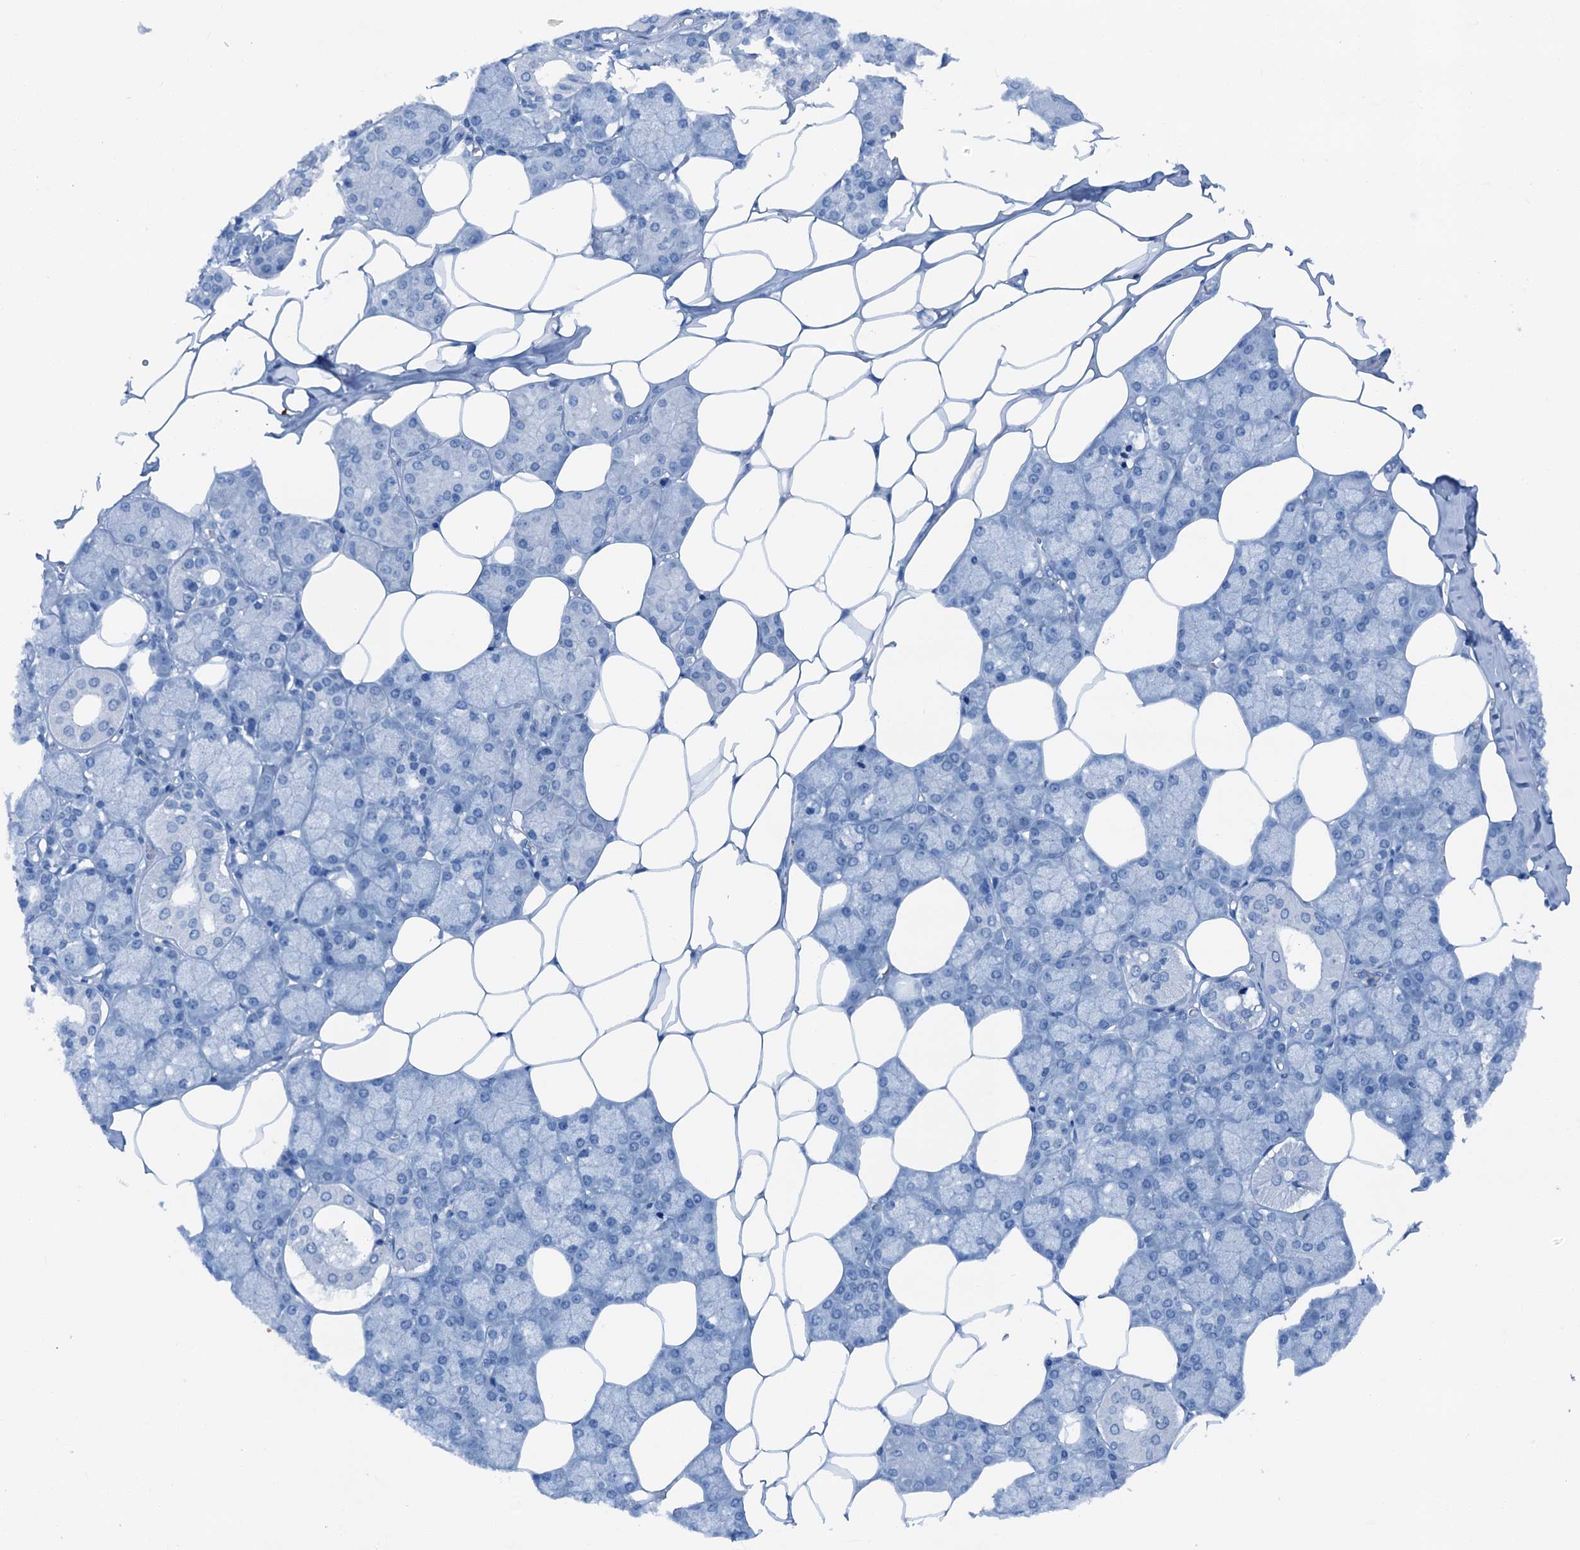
{"staining": {"intensity": "negative", "quantity": "none", "location": "none"}, "tissue": "salivary gland", "cell_type": "Glandular cells", "image_type": "normal", "snomed": [{"axis": "morphology", "description": "Normal tissue, NOS"}, {"axis": "topography", "description": "Salivary gland"}], "caption": "DAB (3,3'-diaminobenzidine) immunohistochemical staining of normal salivary gland displays no significant positivity in glandular cells.", "gene": "CBLN3", "patient": {"sex": "male", "age": 62}}